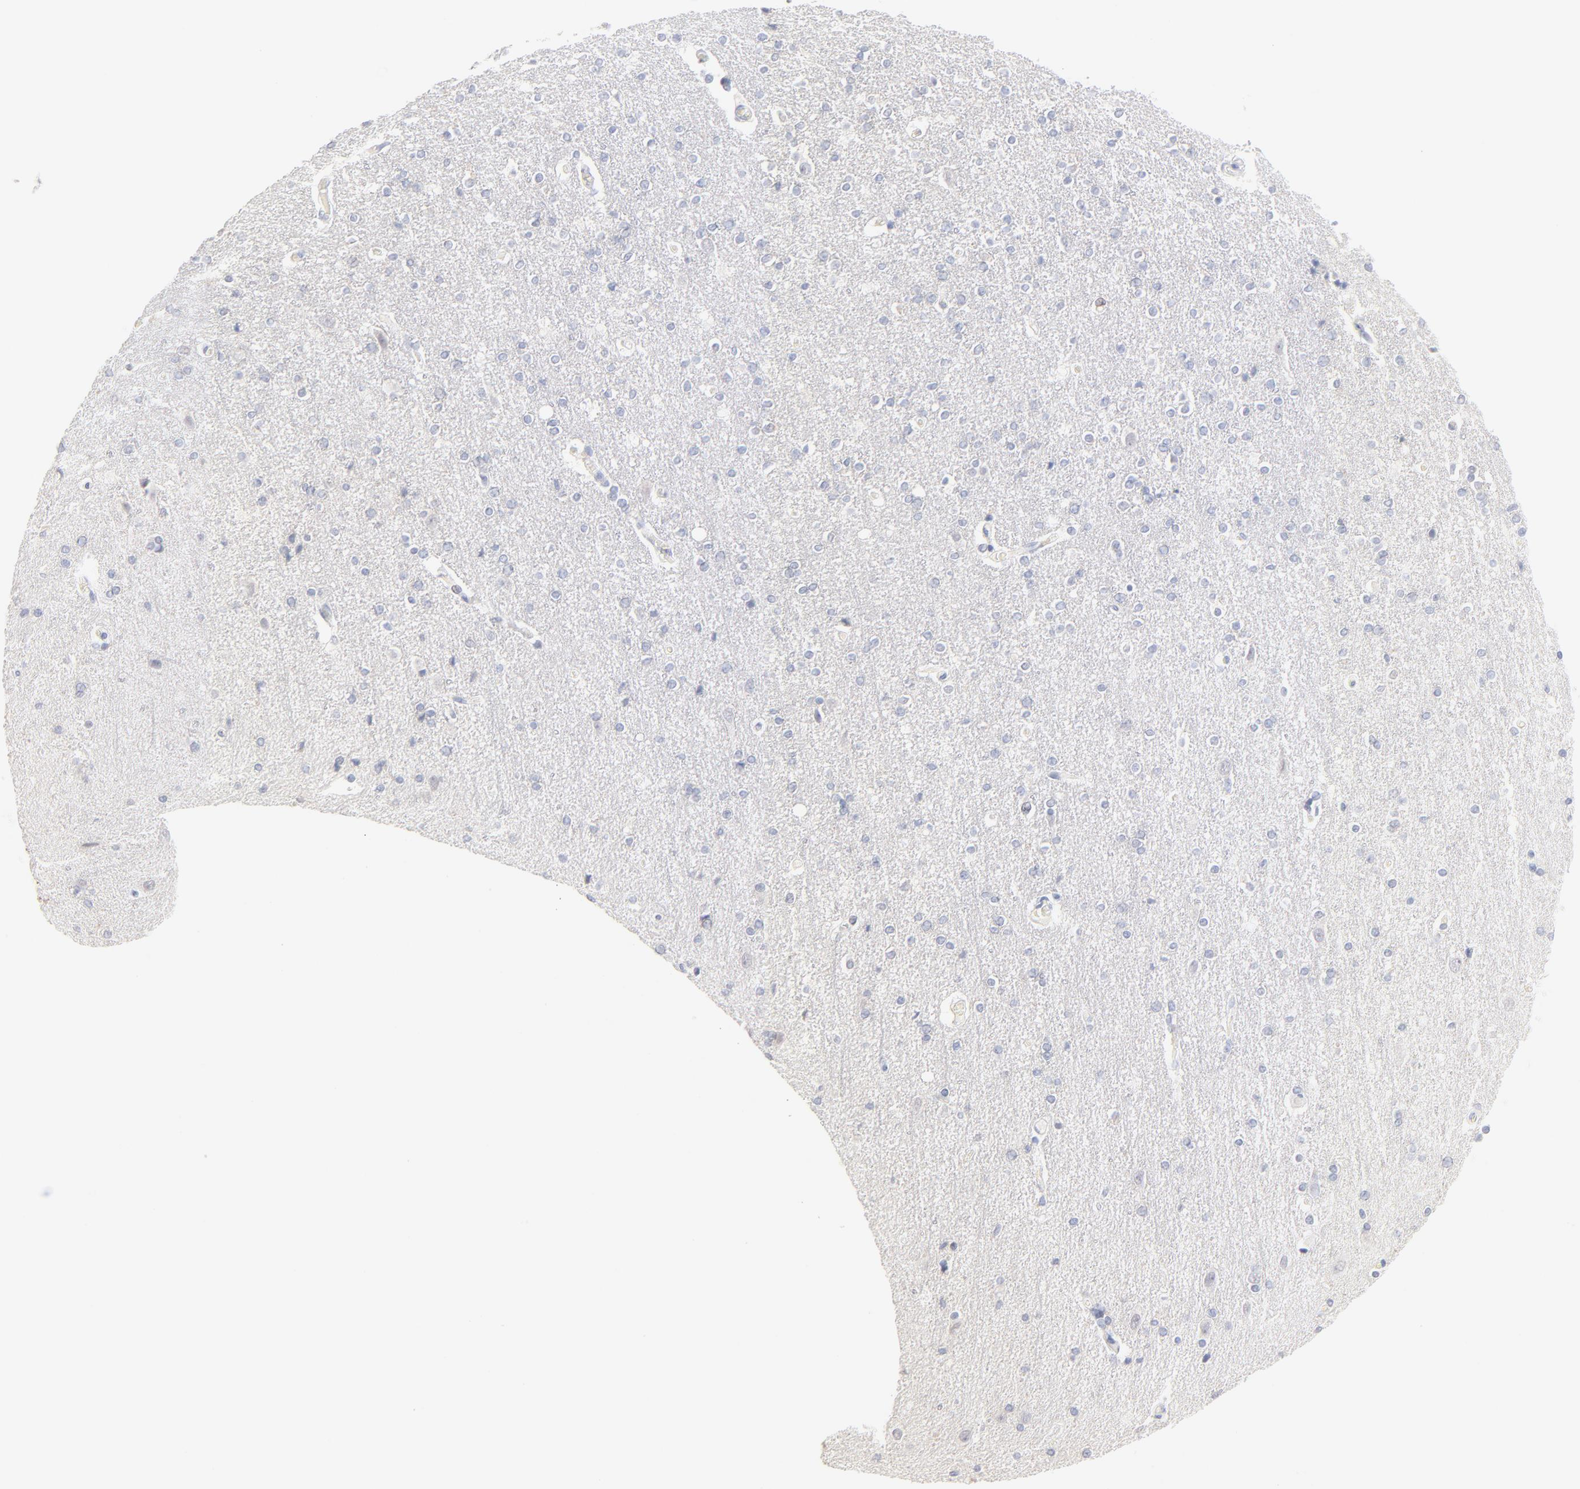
{"staining": {"intensity": "negative", "quantity": "none", "location": "none"}, "tissue": "caudate", "cell_type": "Glial cells", "image_type": "normal", "snomed": [{"axis": "morphology", "description": "Normal tissue, NOS"}, {"axis": "topography", "description": "Lateral ventricle wall"}], "caption": "The histopathology image reveals no significant staining in glial cells of caudate.", "gene": "ONECUT1", "patient": {"sex": "female", "age": 54}}